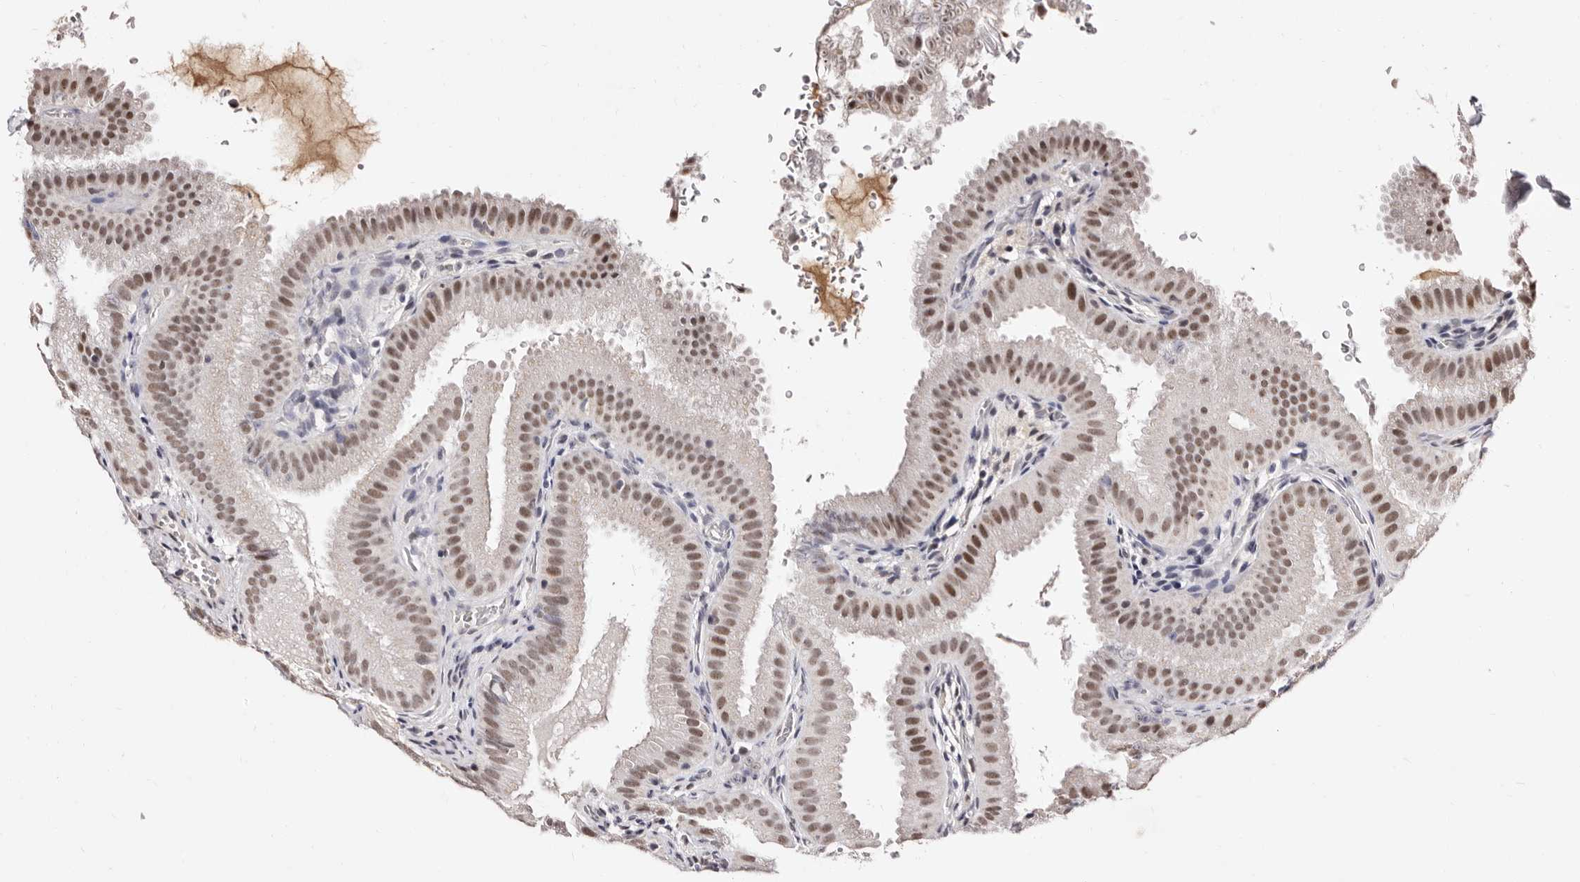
{"staining": {"intensity": "moderate", "quantity": ">75%", "location": "nuclear"}, "tissue": "gallbladder", "cell_type": "Glandular cells", "image_type": "normal", "snomed": [{"axis": "morphology", "description": "Normal tissue, NOS"}, {"axis": "topography", "description": "Gallbladder"}], "caption": "Moderate nuclear protein expression is identified in approximately >75% of glandular cells in gallbladder. (DAB (3,3'-diaminobenzidine) IHC, brown staining for protein, blue staining for nuclei).", "gene": "ANAPC11", "patient": {"sex": "female", "age": 30}}